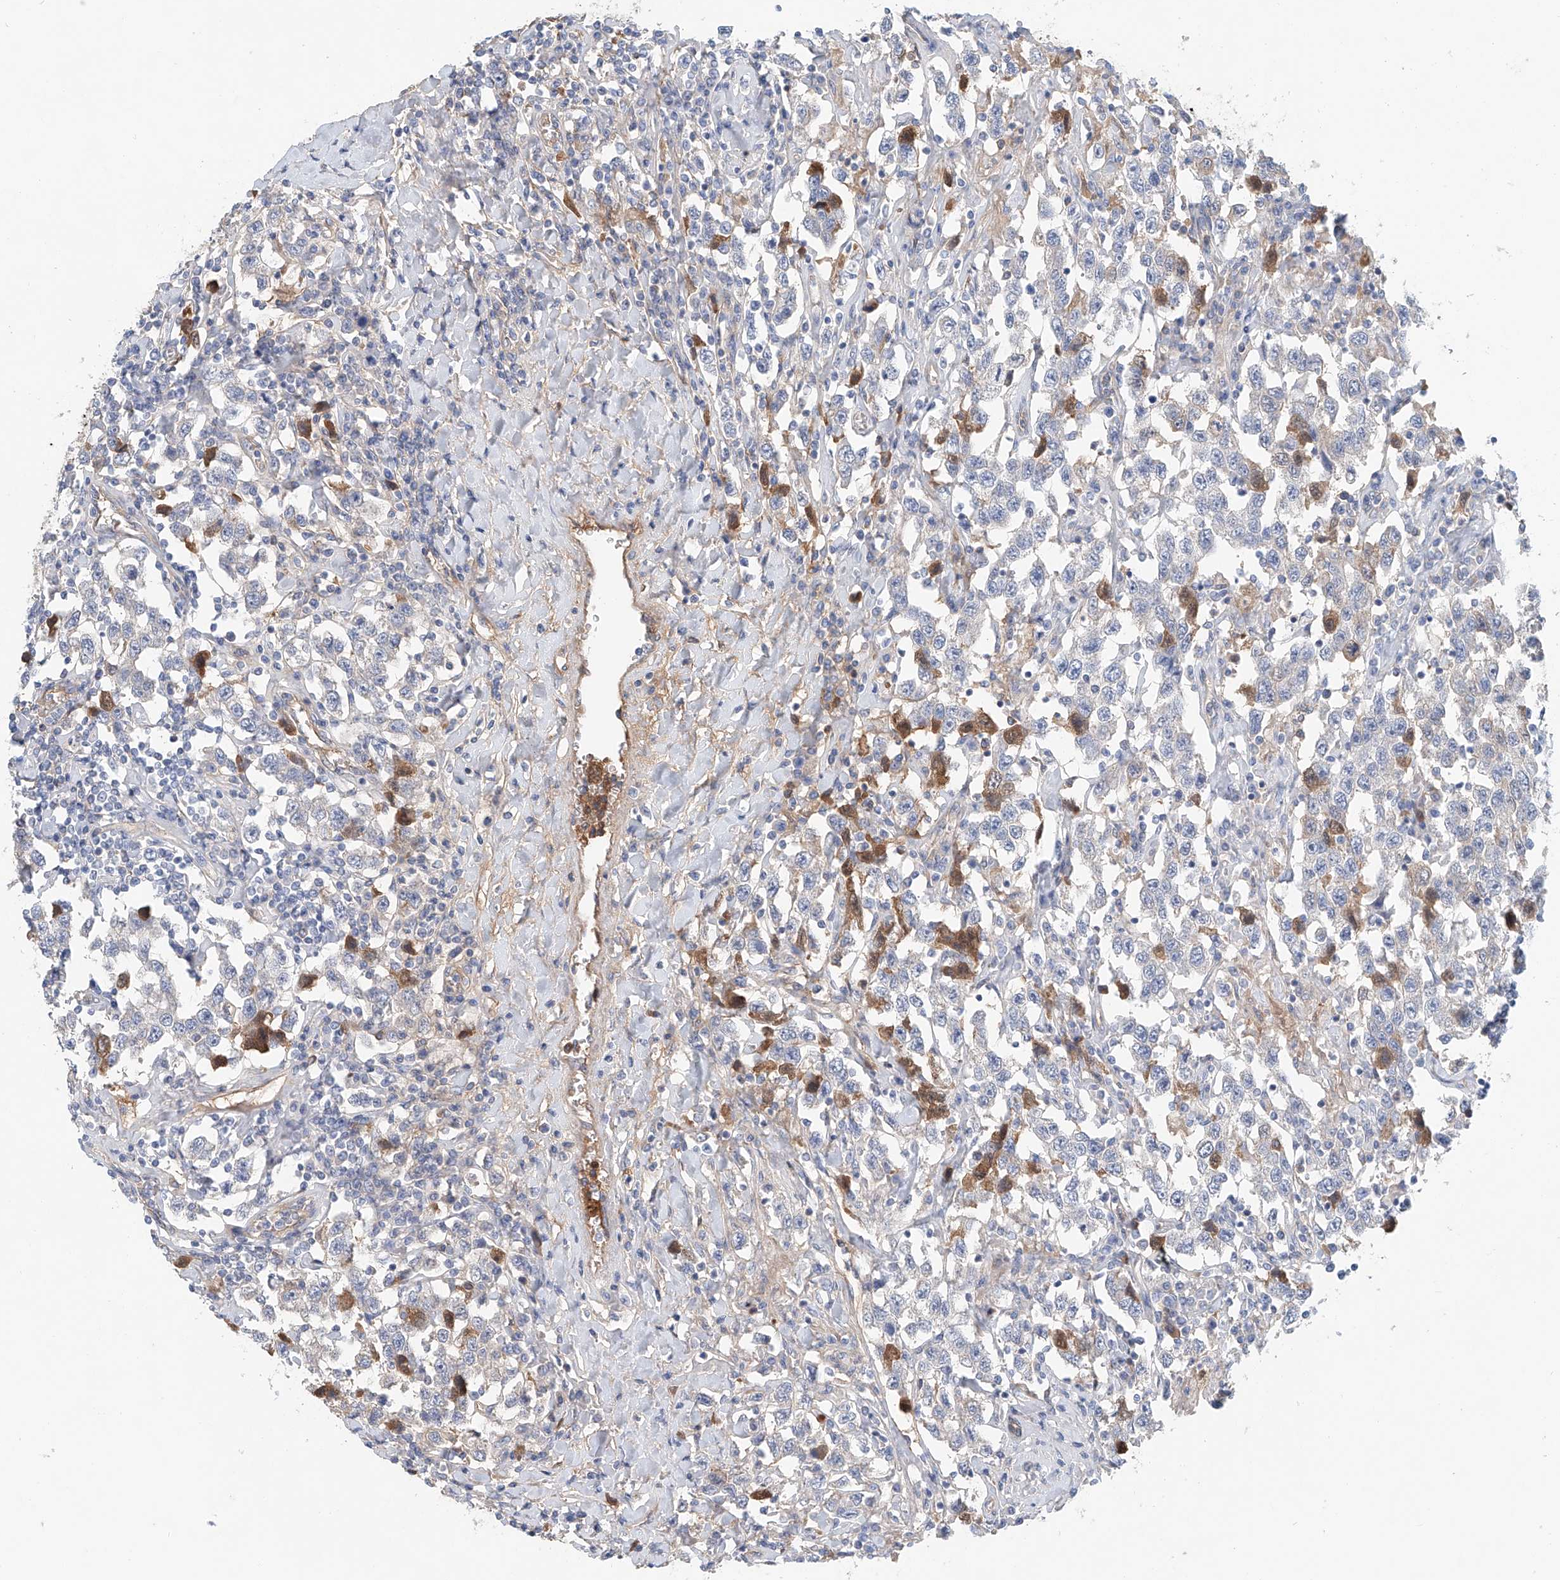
{"staining": {"intensity": "negative", "quantity": "none", "location": "none"}, "tissue": "testis cancer", "cell_type": "Tumor cells", "image_type": "cancer", "snomed": [{"axis": "morphology", "description": "Seminoma, NOS"}, {"axis": "topography", "description": "Testis"}], "caption": "The immunohistochemistry (IHC) photomicrograph has no significant staining in tumor cells of testis cancer tissue. (Stains: DAB immunohistochemistry with hematoxylin counter stain, Microscopy: brightfield microscopy at high magnification).", "gene": "FRYL", "patient": {"sex": "male", "age": 41}}